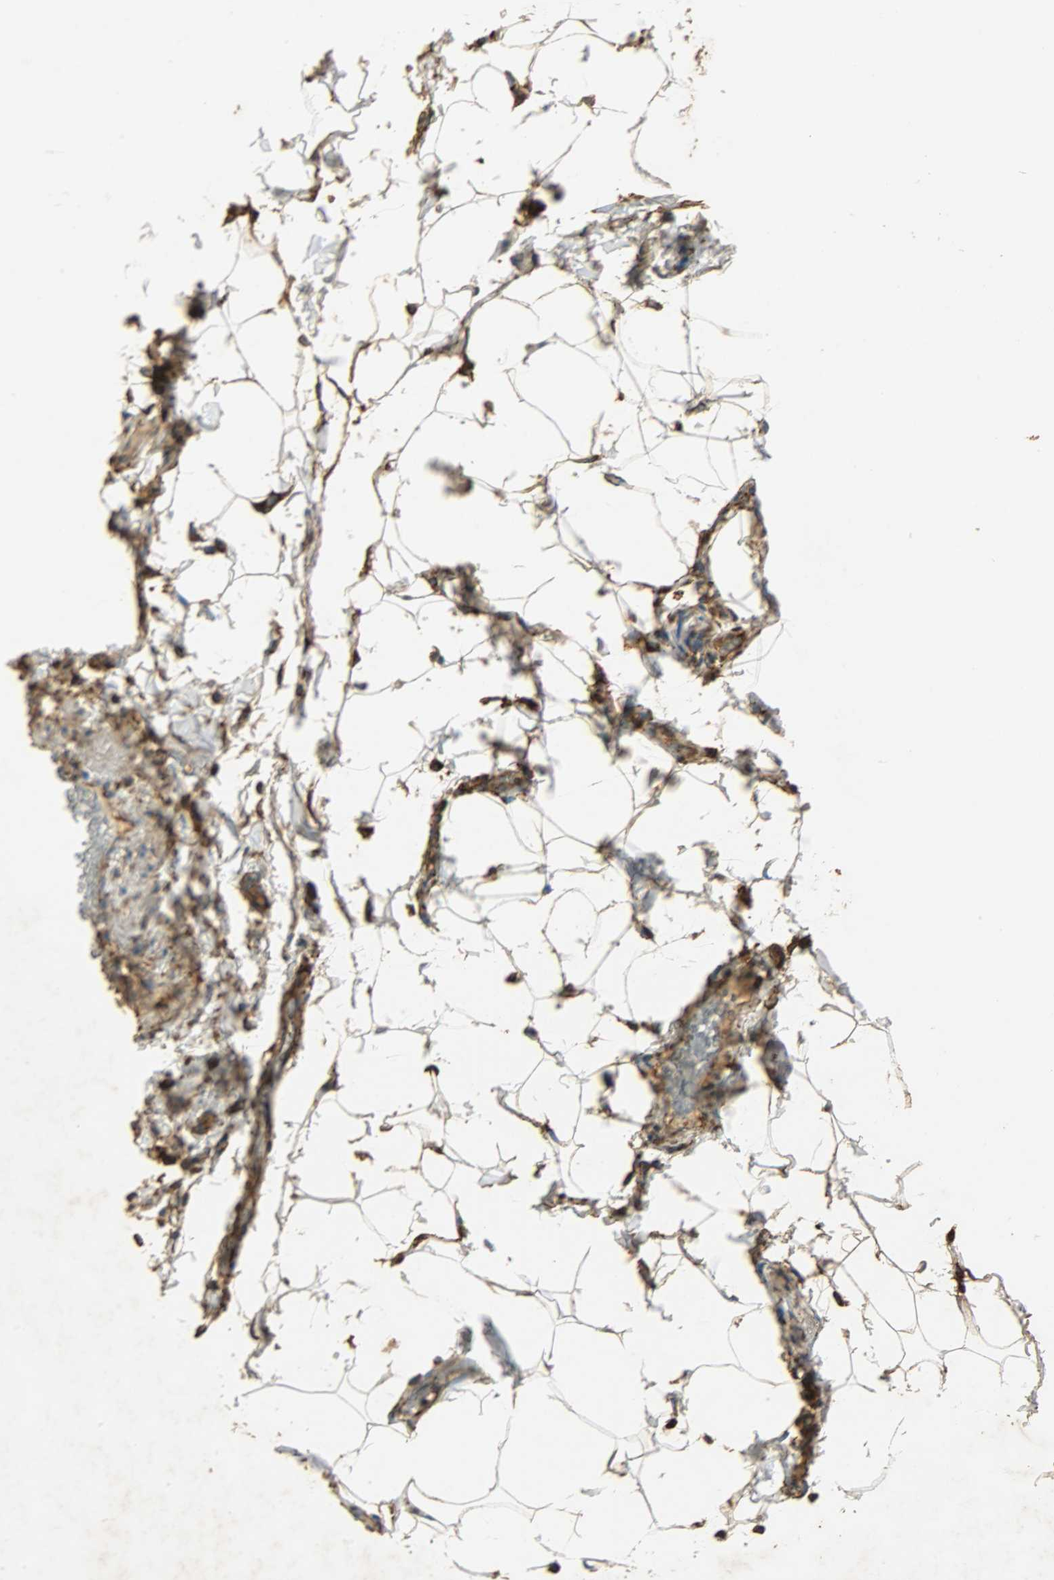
{"staining": {"intensity": "moderate", "quantity": ">75%", "location": "cytoplasmic/membranous"}, "tissue": "adipose tissue", "cell_type": "Adipocytes", "image_type": "normal", "snomed": [{"axis": "morphology", "description": "Normal tissue, NOS"}, {"axis": "topography", "description": "Vascular tissue"}], "caption": "Brown immunohistochemical staining in benign human adipose tissue displays moderate cytoplasmic/membranous staining in approximately >75% of adipocytes. (brown staining indicates protein expression, while blue staining denotes nuclei).", "gene": "HSP90B1", "patient": {"sex": "male", "age": 41}}